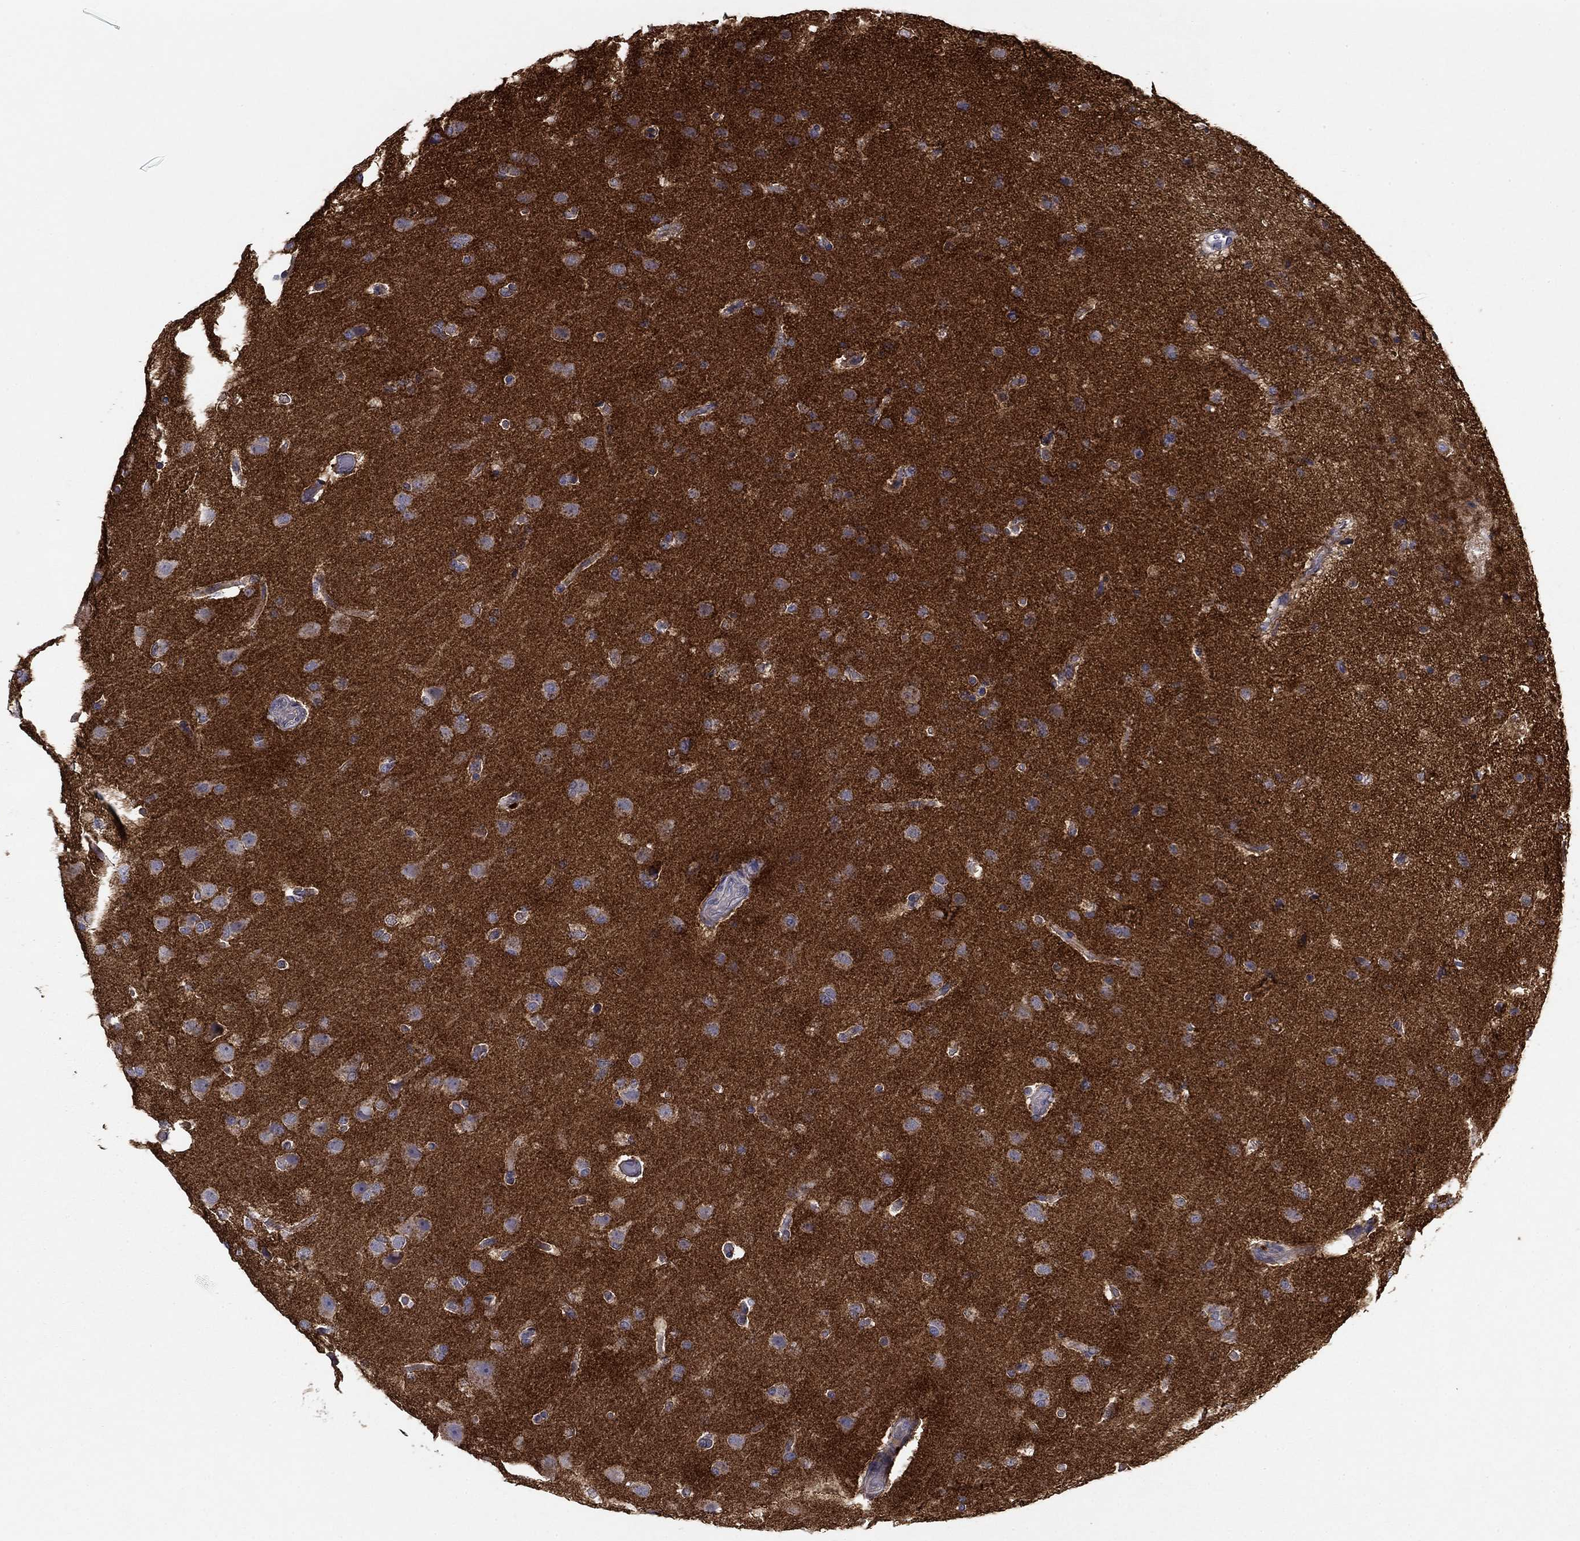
{"staining": {"intensity": "negative", "quantity": "none", "location": "none"}, "tissue": "glioma", "cell_type": "Tumor cells", "image_type": "cancer", "snomed": [{"axis": "morphology", "description": "Glioma, malignant, High grade"}, {"axis": "topography", "description": "Brain"}], "caption": "Immunohistochemical staining of glioma displays no significant expression in tumor cells.", "gene": "SEPTIN3", "patient": {"sex": "male", "age": 68}}